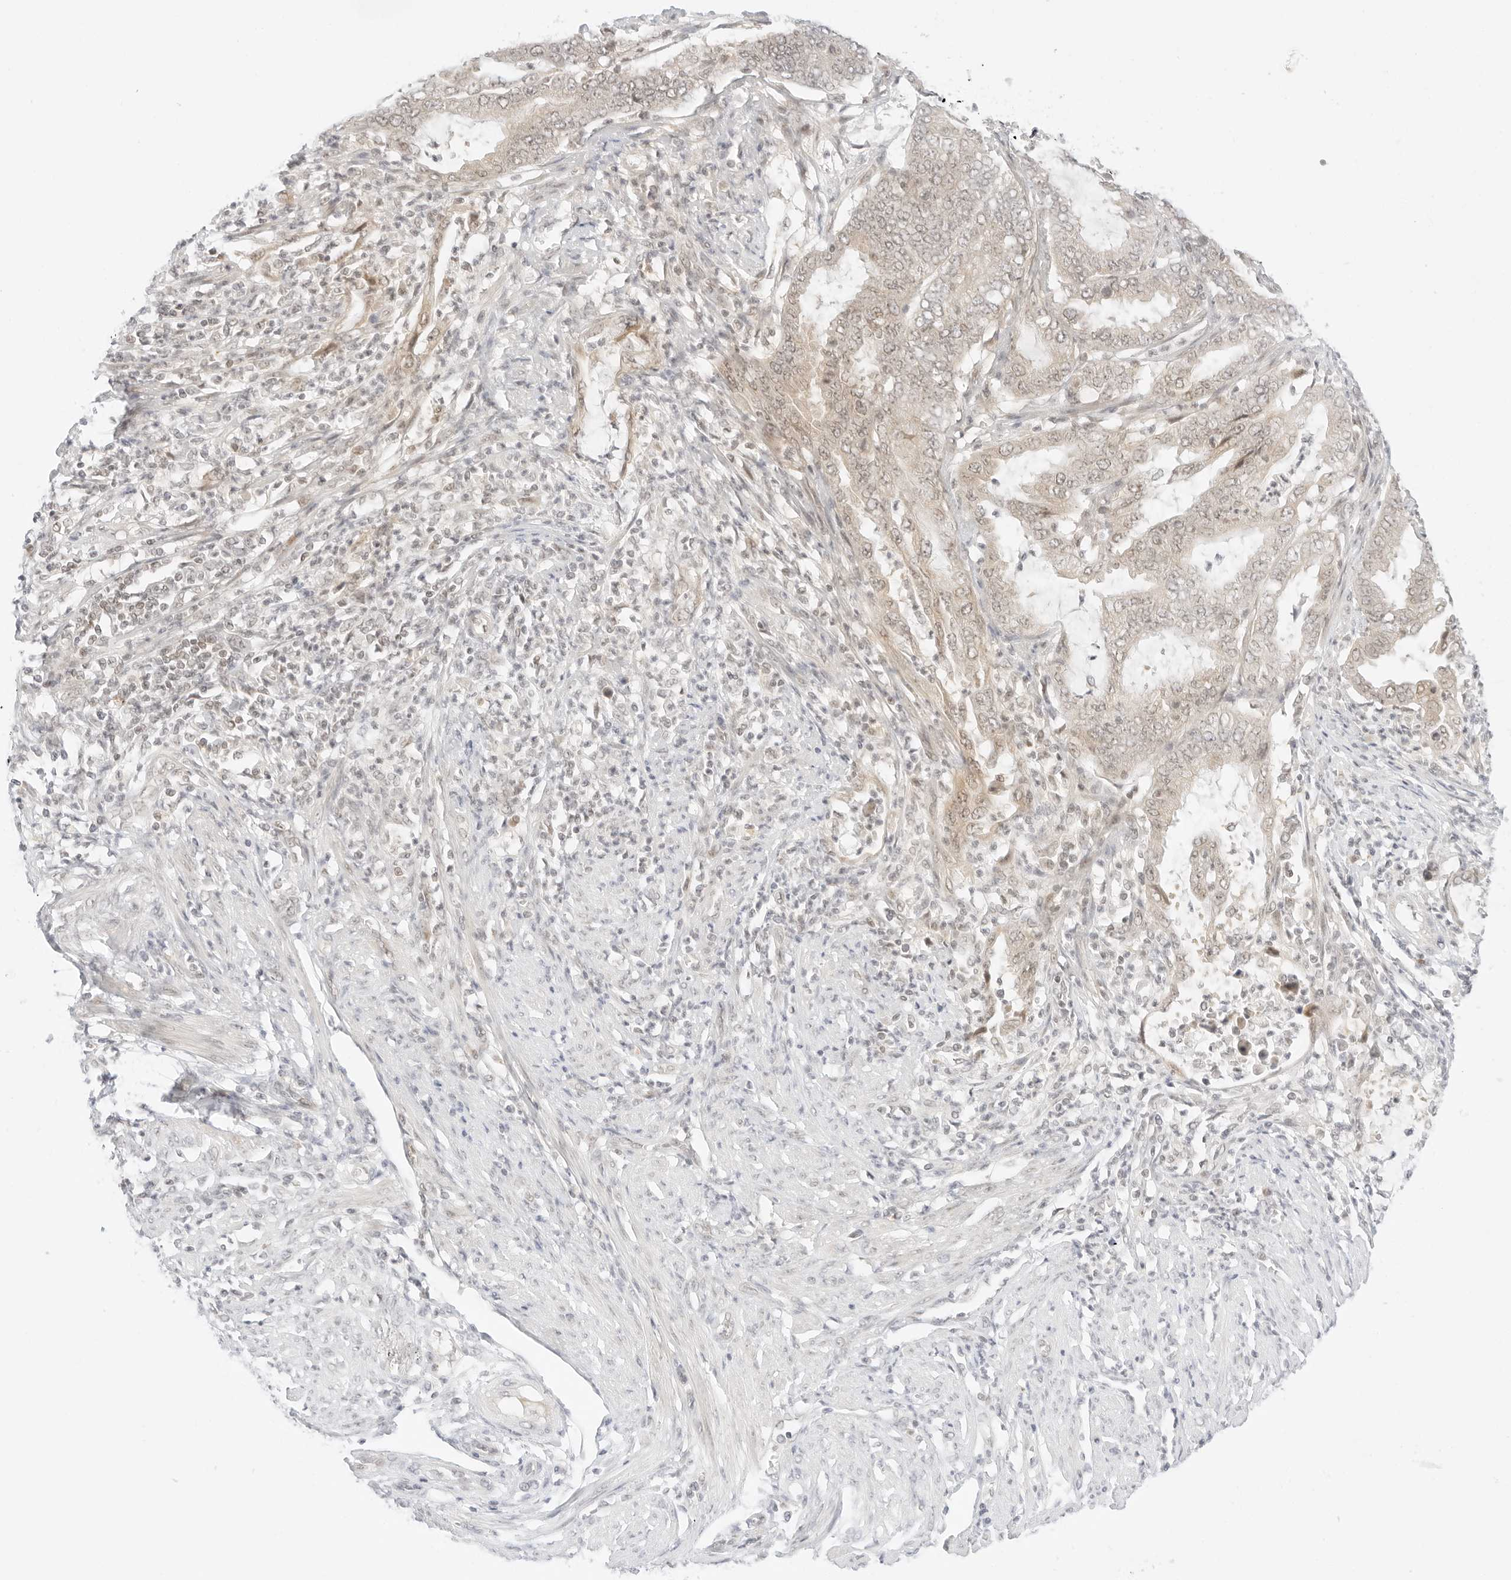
{"staining": {"intensity": "weak", "quantity": "<25%", "location": "nuclear"}, "tissue": "endometrial cancer", "cell_type": "Tumor cells", "image_type": "cancer", "snomed": [{"axis": "morphology", "description": "Adenocarcinoma, NOS"}, {"axis": "topography", "description": "Endometrium"}], "caption": "The micrograph reveals no significant expression in tumor cells of adenocarcinoma (endometrial).", "gene": "POLR3C", "patient": {"sex": "female", "age": 51}}